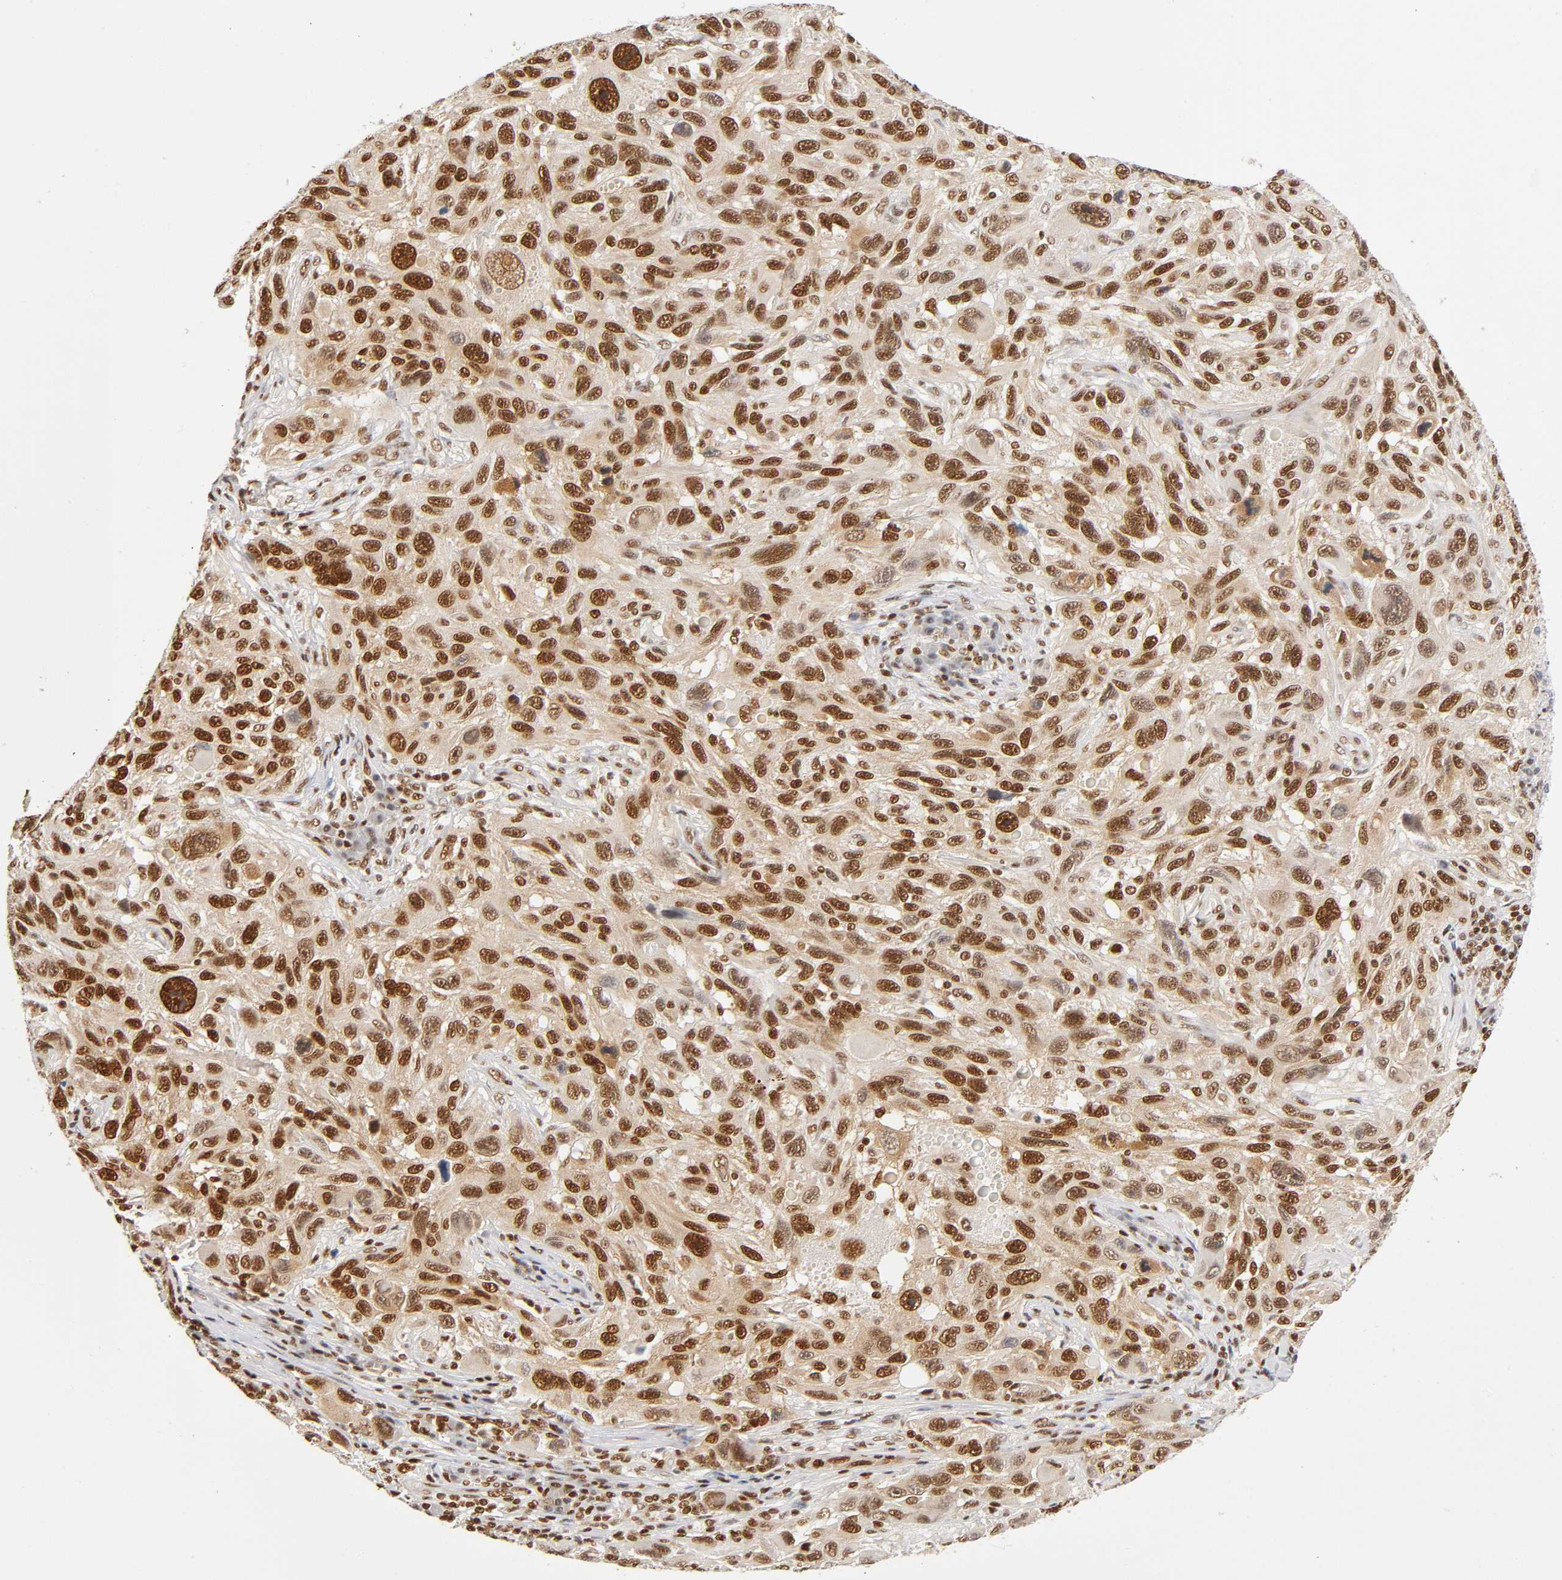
{"staining": {"intensity": "strong", "quantity": ">75%", "location": "nuclear"}, "tissue": "melanoma", "cell_type": "Tumor cells", "image_type": "cancer", "snomed": [{"axis": "morphology", "description": "Malignant melanoma, NOS"}, {"axis": "topography", "description": "Skin"}], "caption": "Strong nuclear protein expression is seen in approximately >75% of tumor cells in malignant melanoma. (DAB (3,3'-diaminobenzidine) IHC with brightfield microscopy, high magnification).", "gene": "ILKAP", "patient": {"sex": "male", "age": 53}}